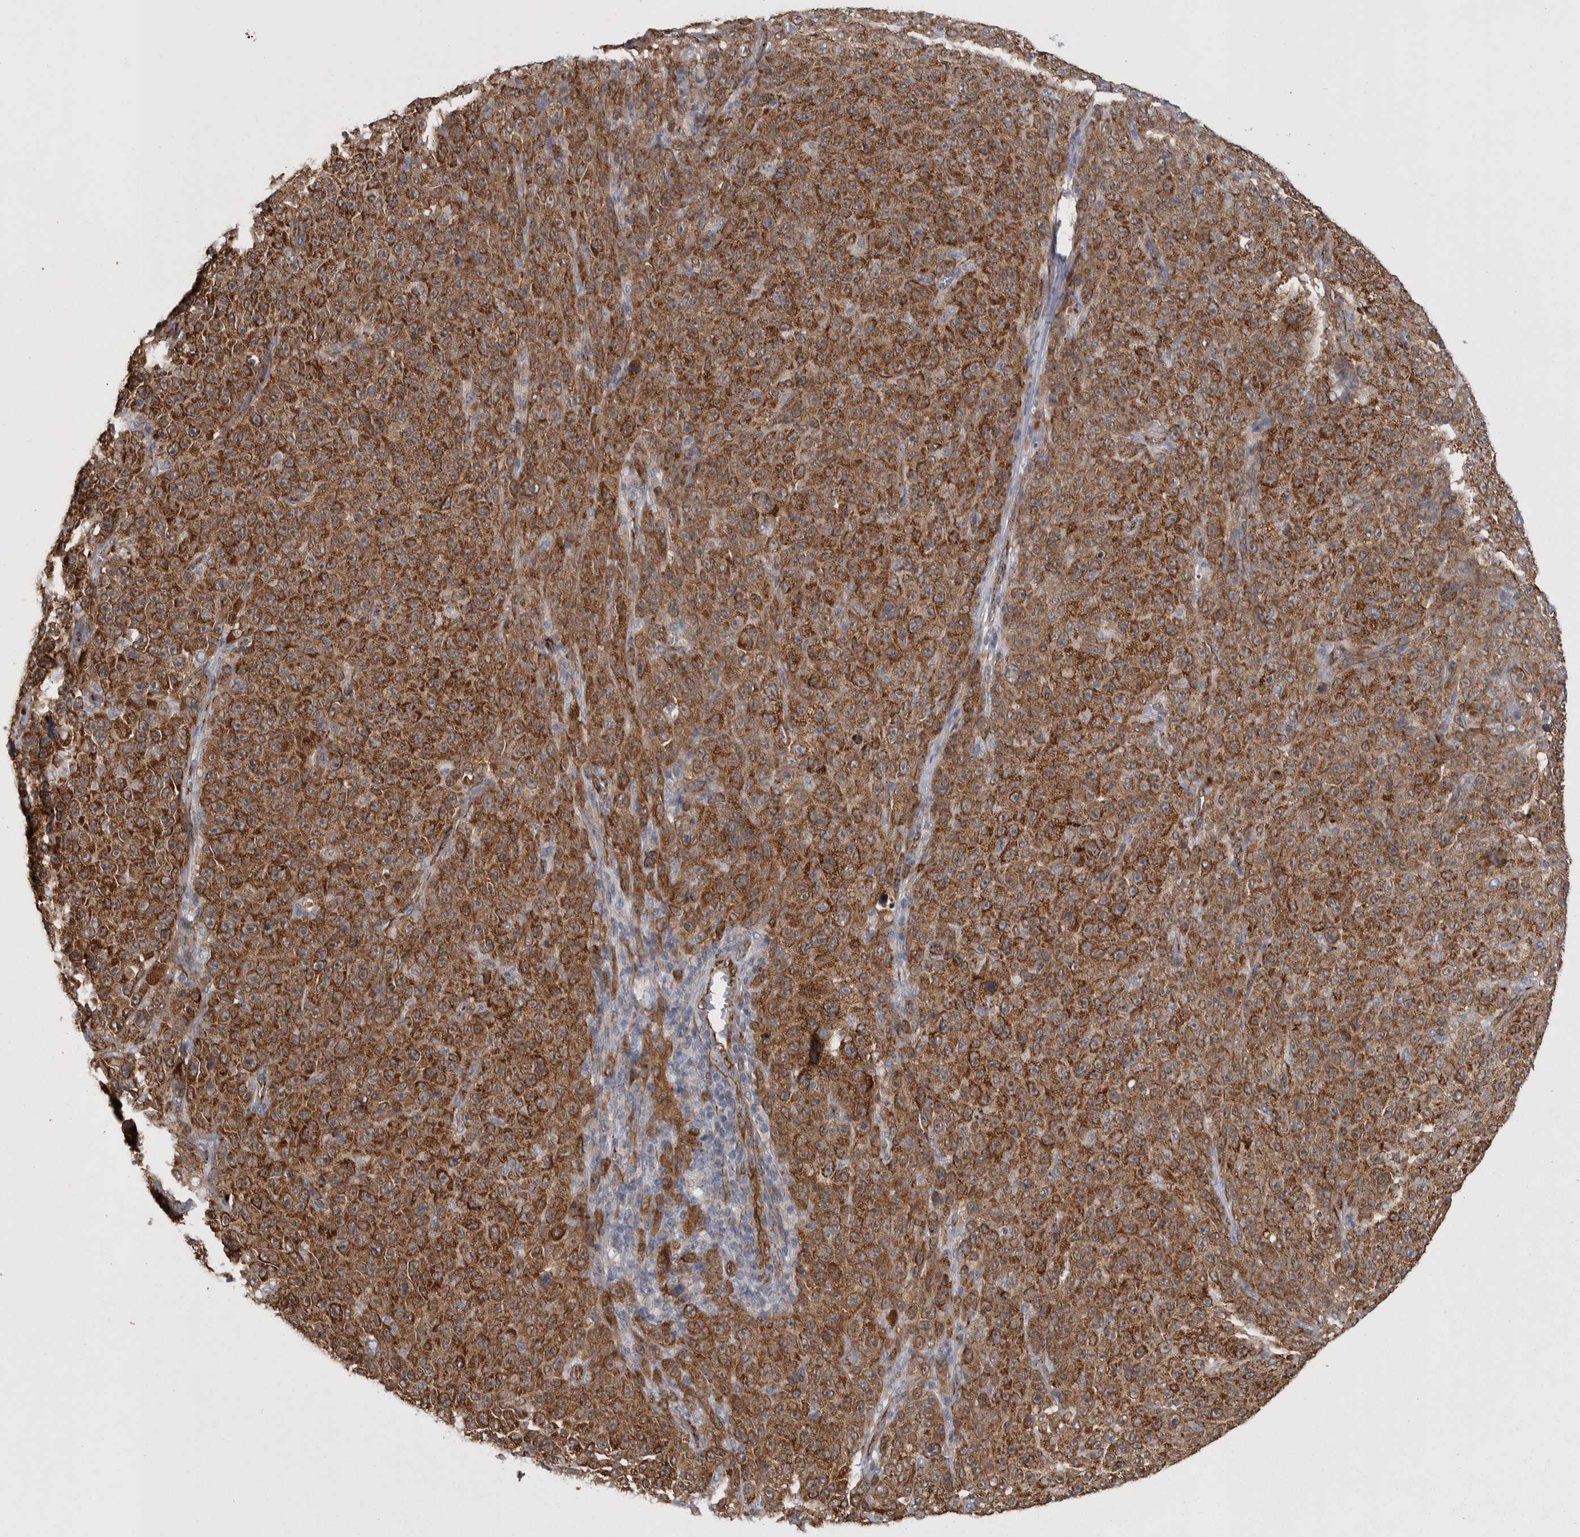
{"staining": {"intensity": "moderate", "quantity": ">75%", "location": "cytoplasmic/membranous"}, "tissue": "melanoma", "cell_type": "Tumor cells", "image_type": "cancer", "snomed": [{"axis": "morphology", "description": "Malignant melanoma, NOS"}, {"axis": "topography", "description": "Skin"}], "caption": "Immunohistochemical staining of malignant melanoma demonstrates moderate cytoplasmic/membranous protein staining in approximately >75% of tumor cells.", "gene": "ACOT7", "patient": {"sex": "female", "age": 82}}